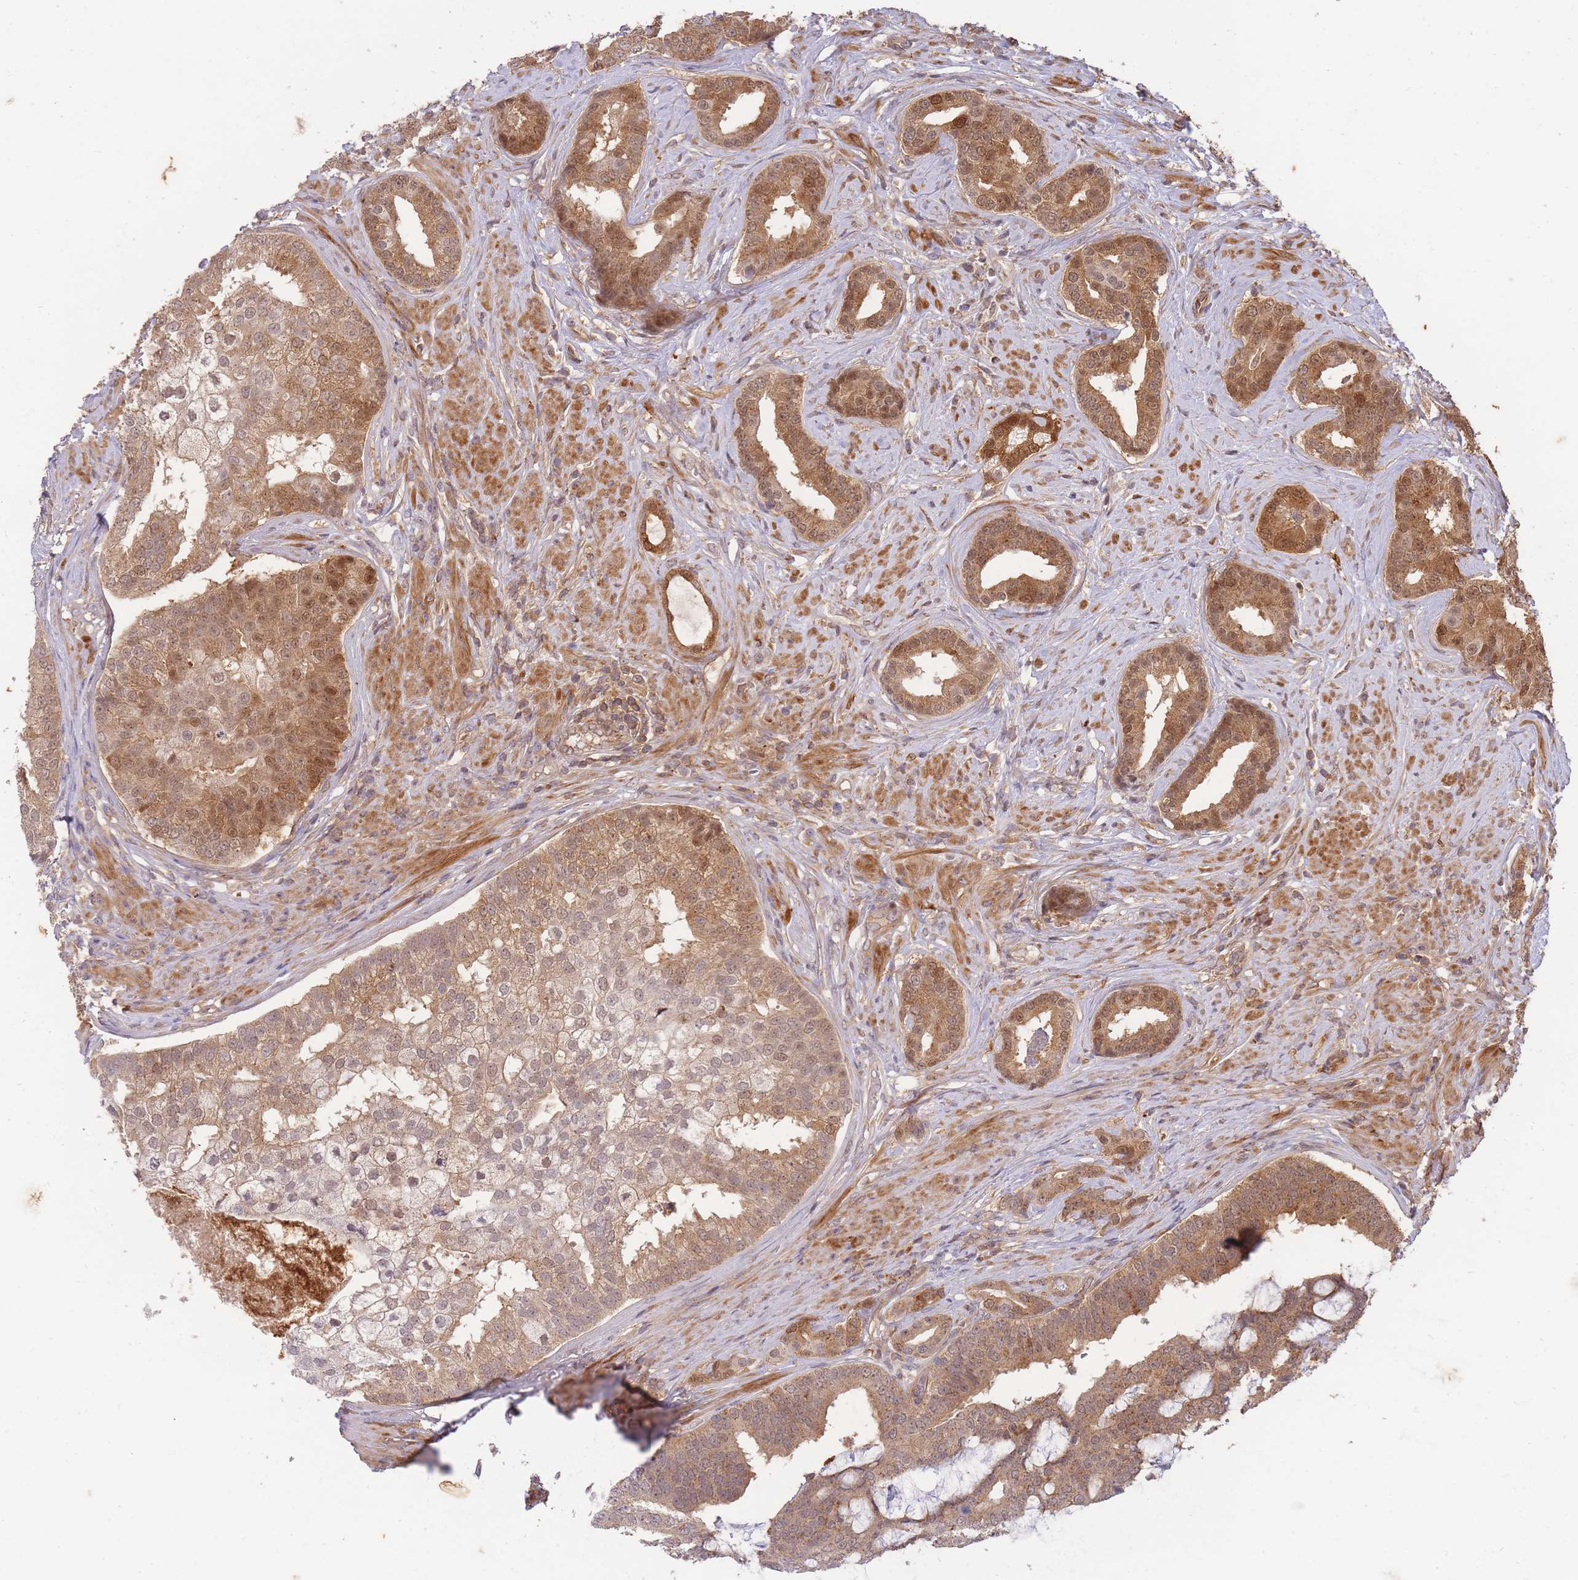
{"staining": {"intensity": "moderate", "quantity": ">75%", "location": "cytoplasmic/membranous,nuclear"}, "tissue": "prostate cancer", "cell_type": "Tumor cells", "image_type": "cancer", "snomed": [{"axis": "morphology", "description": "Adenocarcinoma, High grade"}, {"axis": "topography", "description": "Prostate"}], "caption": "Immunohistochemical staining of human prostate cancer displays medium levels of moderate cytoplasmic/membranous and nuclear staining in about >75% of tumor cells. Nuclei are stained in blue.", "gene": "ST8SIA4", "patient": {"sex": "male", "age": 55}}